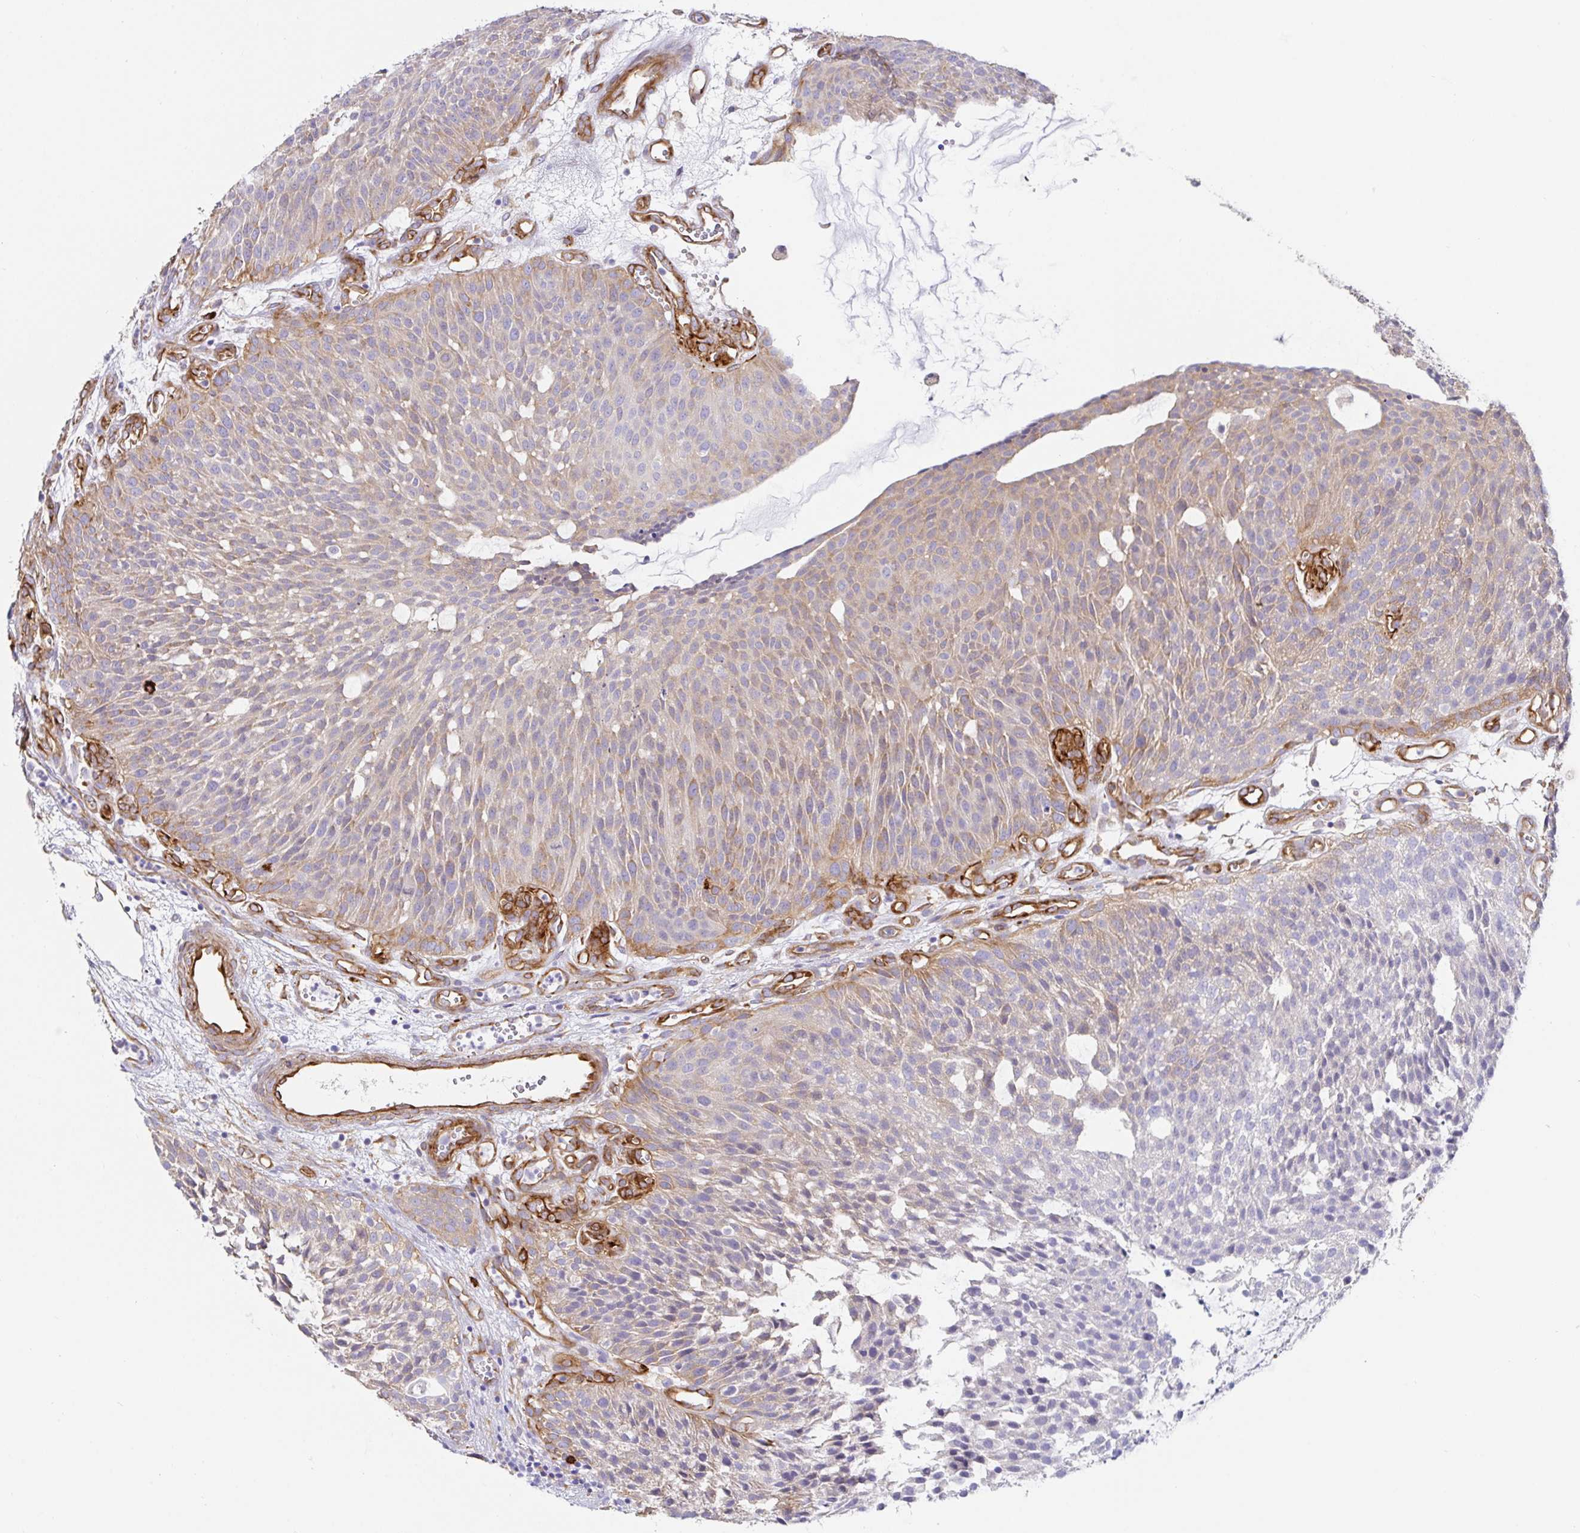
{"staining": {"intensity": "weak", "quantity": "<25%", "location": "cytoplasmic/membranous"}, "tissue": "urothelial cancer", "cell_type": "Tumor cells", "image_type": "cancer", "snomed": [{"axis": "morphology", "description": "Urothelial carcinoma, NOS"}, {"axis": "topography", "description": "Urinary bladder"}], "caption": "Human transitional cell carcinoma stained for a protein using immunohistochemistry (IHC) reveals no expression in tumor cells.", "gene": "DOCK1", "patient": {"sex": "male", "age": 84}}